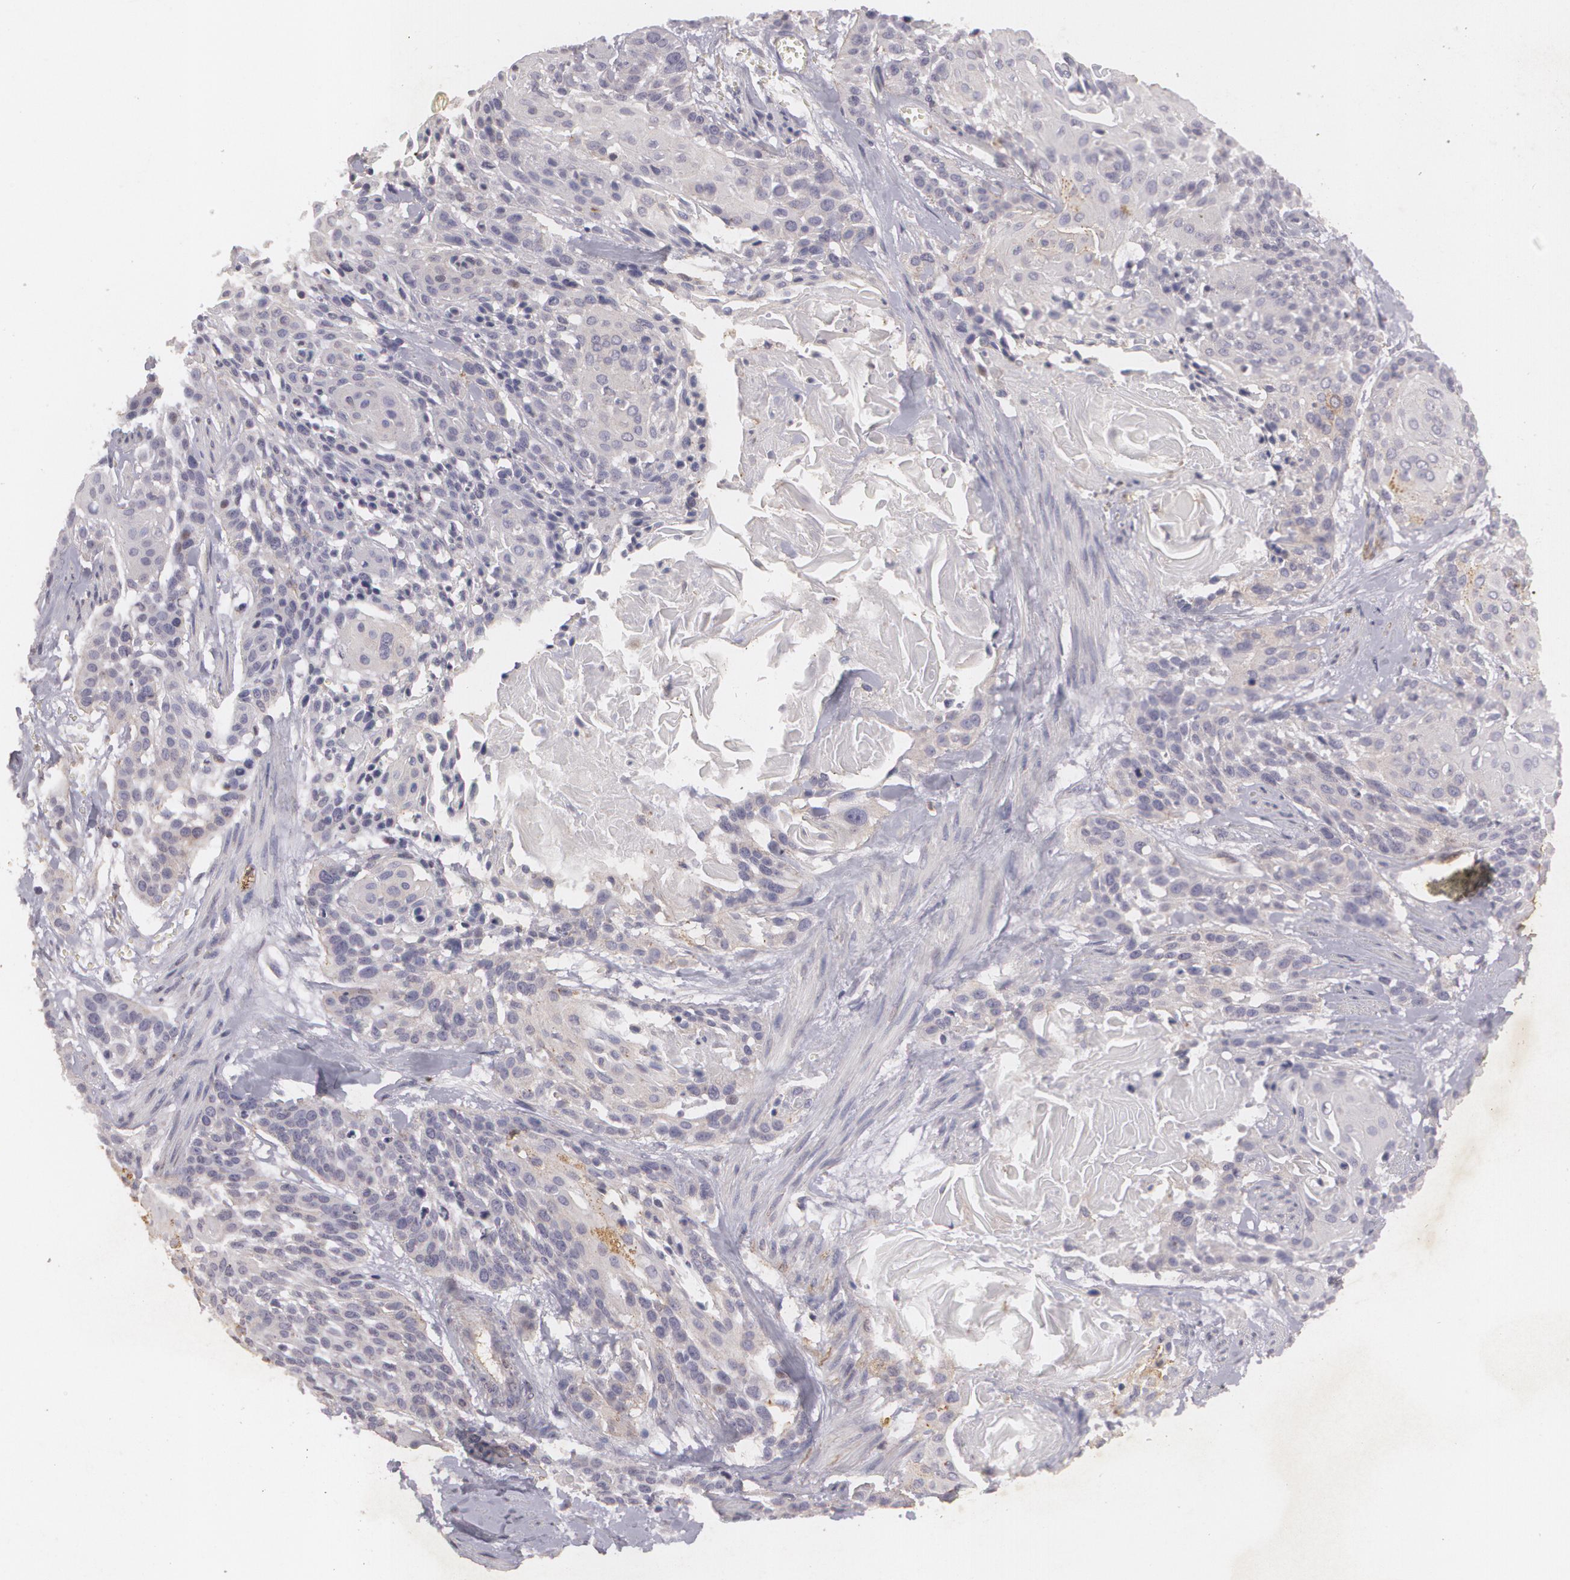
{"staining": {"intensity": "weak", "quantity": "<25%", "location": "cytoplasmic/membranous"}, "tissue": "cervical cancer", "cell_type": "Tumor cells", "image_type": "cancer", "snomed": [{"axis": "morphology", "description": "Squamous cell carcinoma, NOS"}, {"axis": "topography", "description": "Cervix"}], "caption": "Tumor cells are negative for protein expression in human cervical cancer (squamous cell carcinoma). (Stains: DAB (3,3'-diaminobenzidine) immunohistochemistry (IHC) with hematoxylin counter stain, Microscopy: brightfield microscopy at high magnification).", "gene": "KCNA4", "patient": {"sex": "female", "age": 57}}